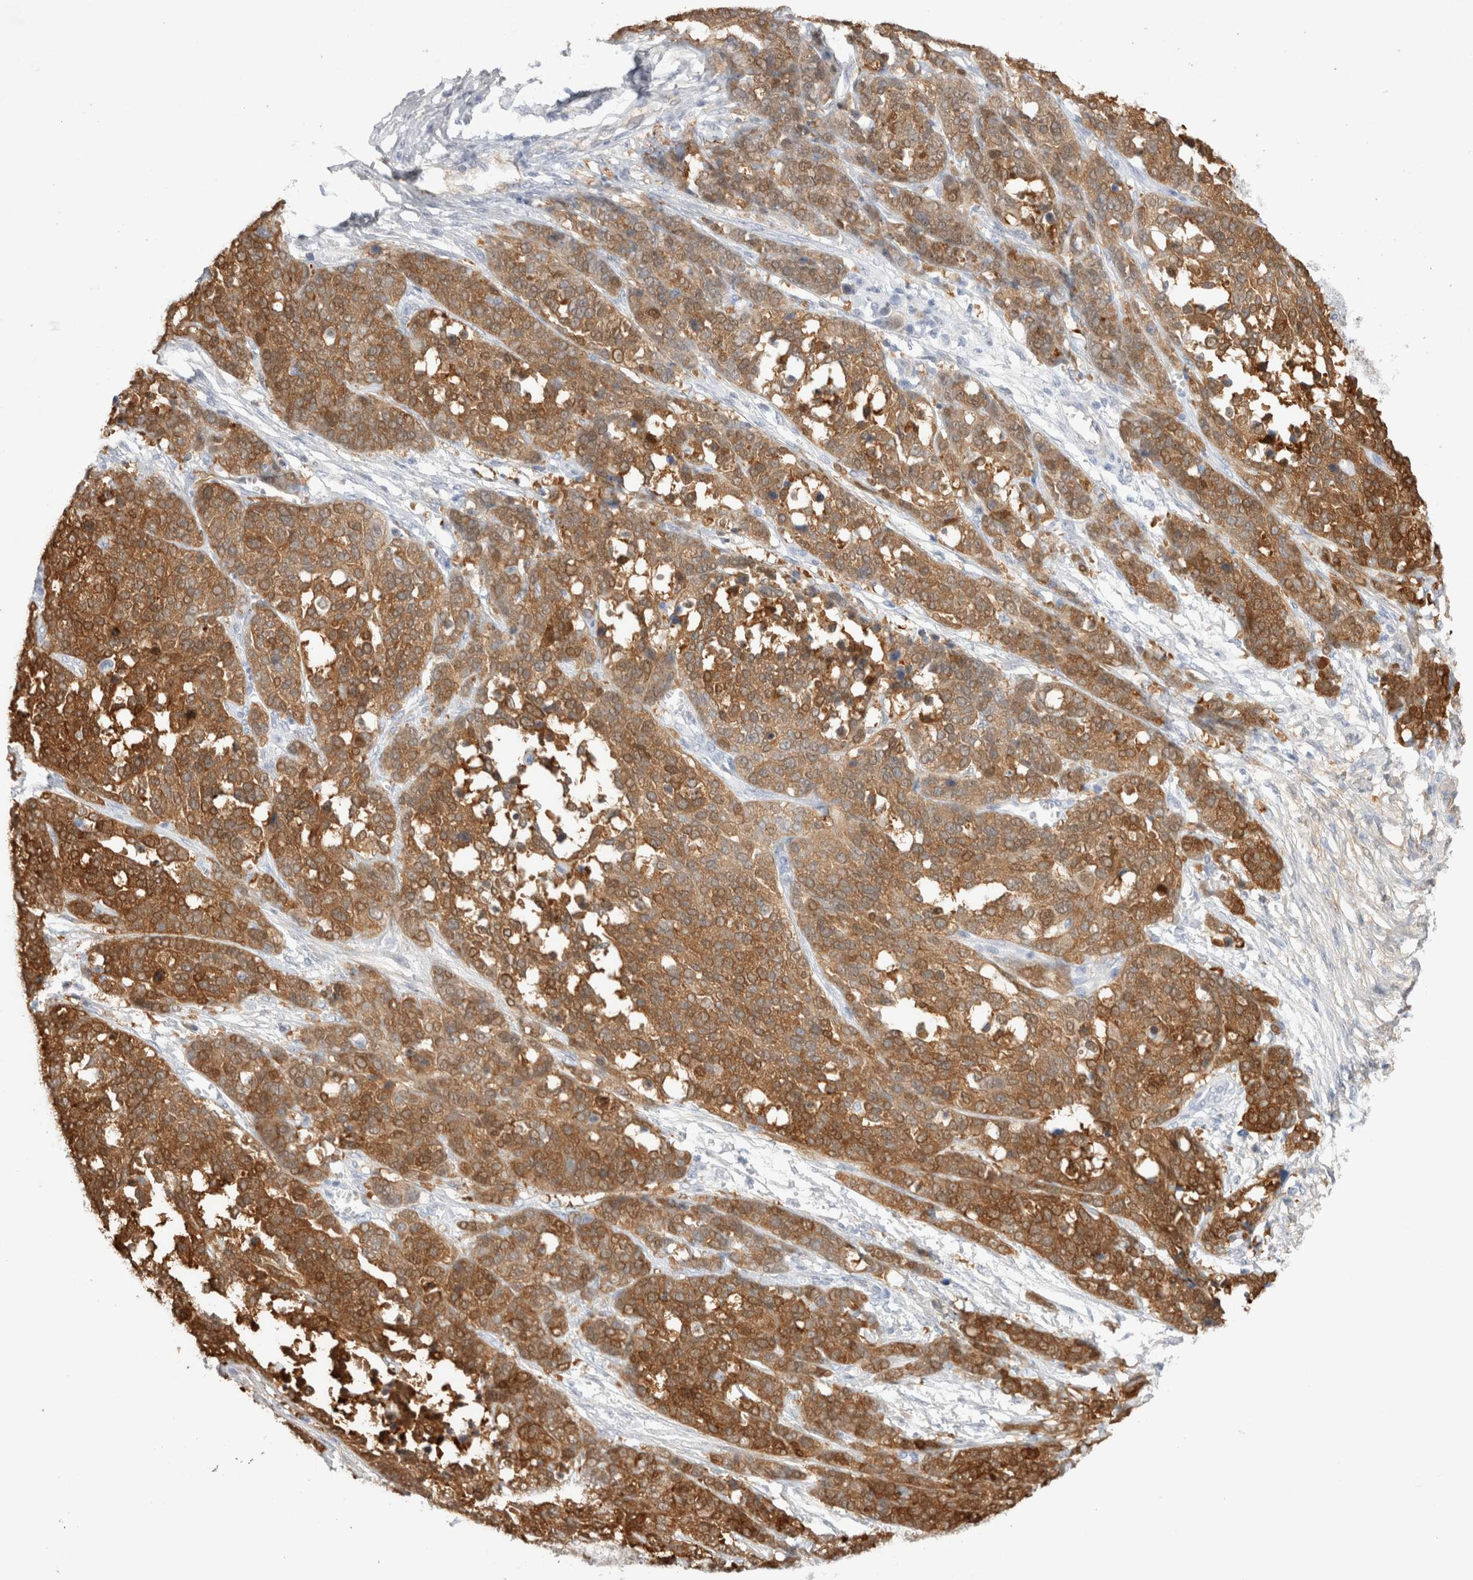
{"staining": {"intensity": "moderate", "quantity": ">75%", "location": "cytoplasmic/membranous"}, "tissue": "ovarian cancer", "cell_type": "Tumor cells", "image_type": "cancer", "snomed": [{"axis": "morphology", "description": "Cystadenocarcinoma, serous, NOS"}, {"axis": "topography", "description": "Ovary"}], "caption": "This image demonstrates ovarian serous cystadenocarcinoma stained with IHC to label a protein in brown. The cytoplasmic/membranous of tumor cells show moderate positivity for the protein. Nuclei are counter-stained blue.", "gene": "NAPEPLD", "patient": {"sex": "female", "age": 44}}